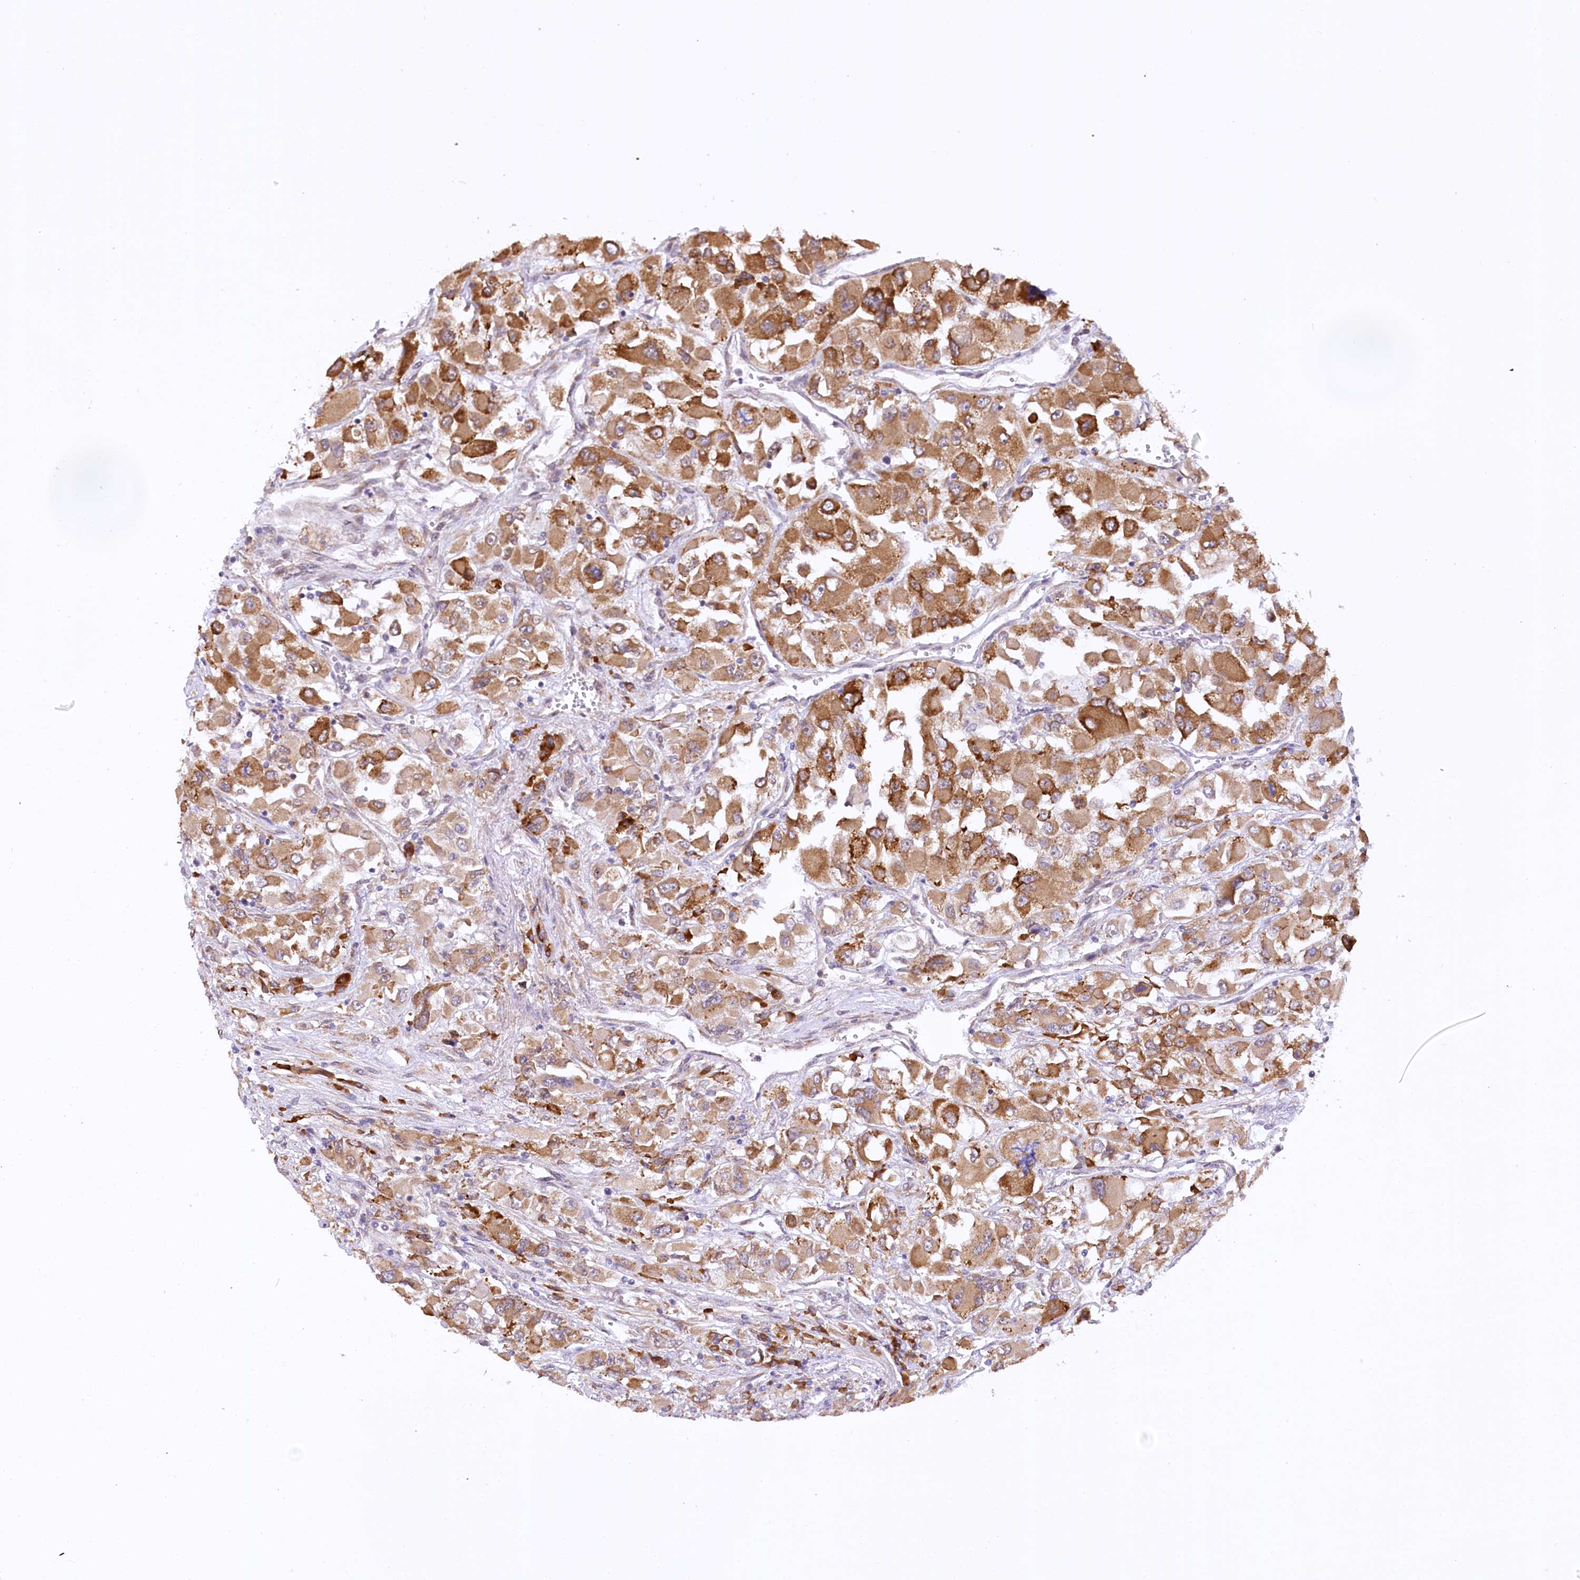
{"staining": {"intensity": "moderate", "quantity": ">75%", "location": "cytoplasmic/membranous"}, "tissue": "renal cancer", "cell_type": "Tumor cells", "image_type": "cancer", "snomed": [{"axis": "morphology", "description": "Adenocarcinoma, NOS"}, {"axis": "topography", "description": "Kidney"}], "caption": "DAB immunohistochemical staining of human renal cancer demonstrates moderate cytoplasmic/membranous protein staining in about >75% of tumor cells.", "gene": "NCKAP5", "patient": {"sex": "female", "age": 52}}